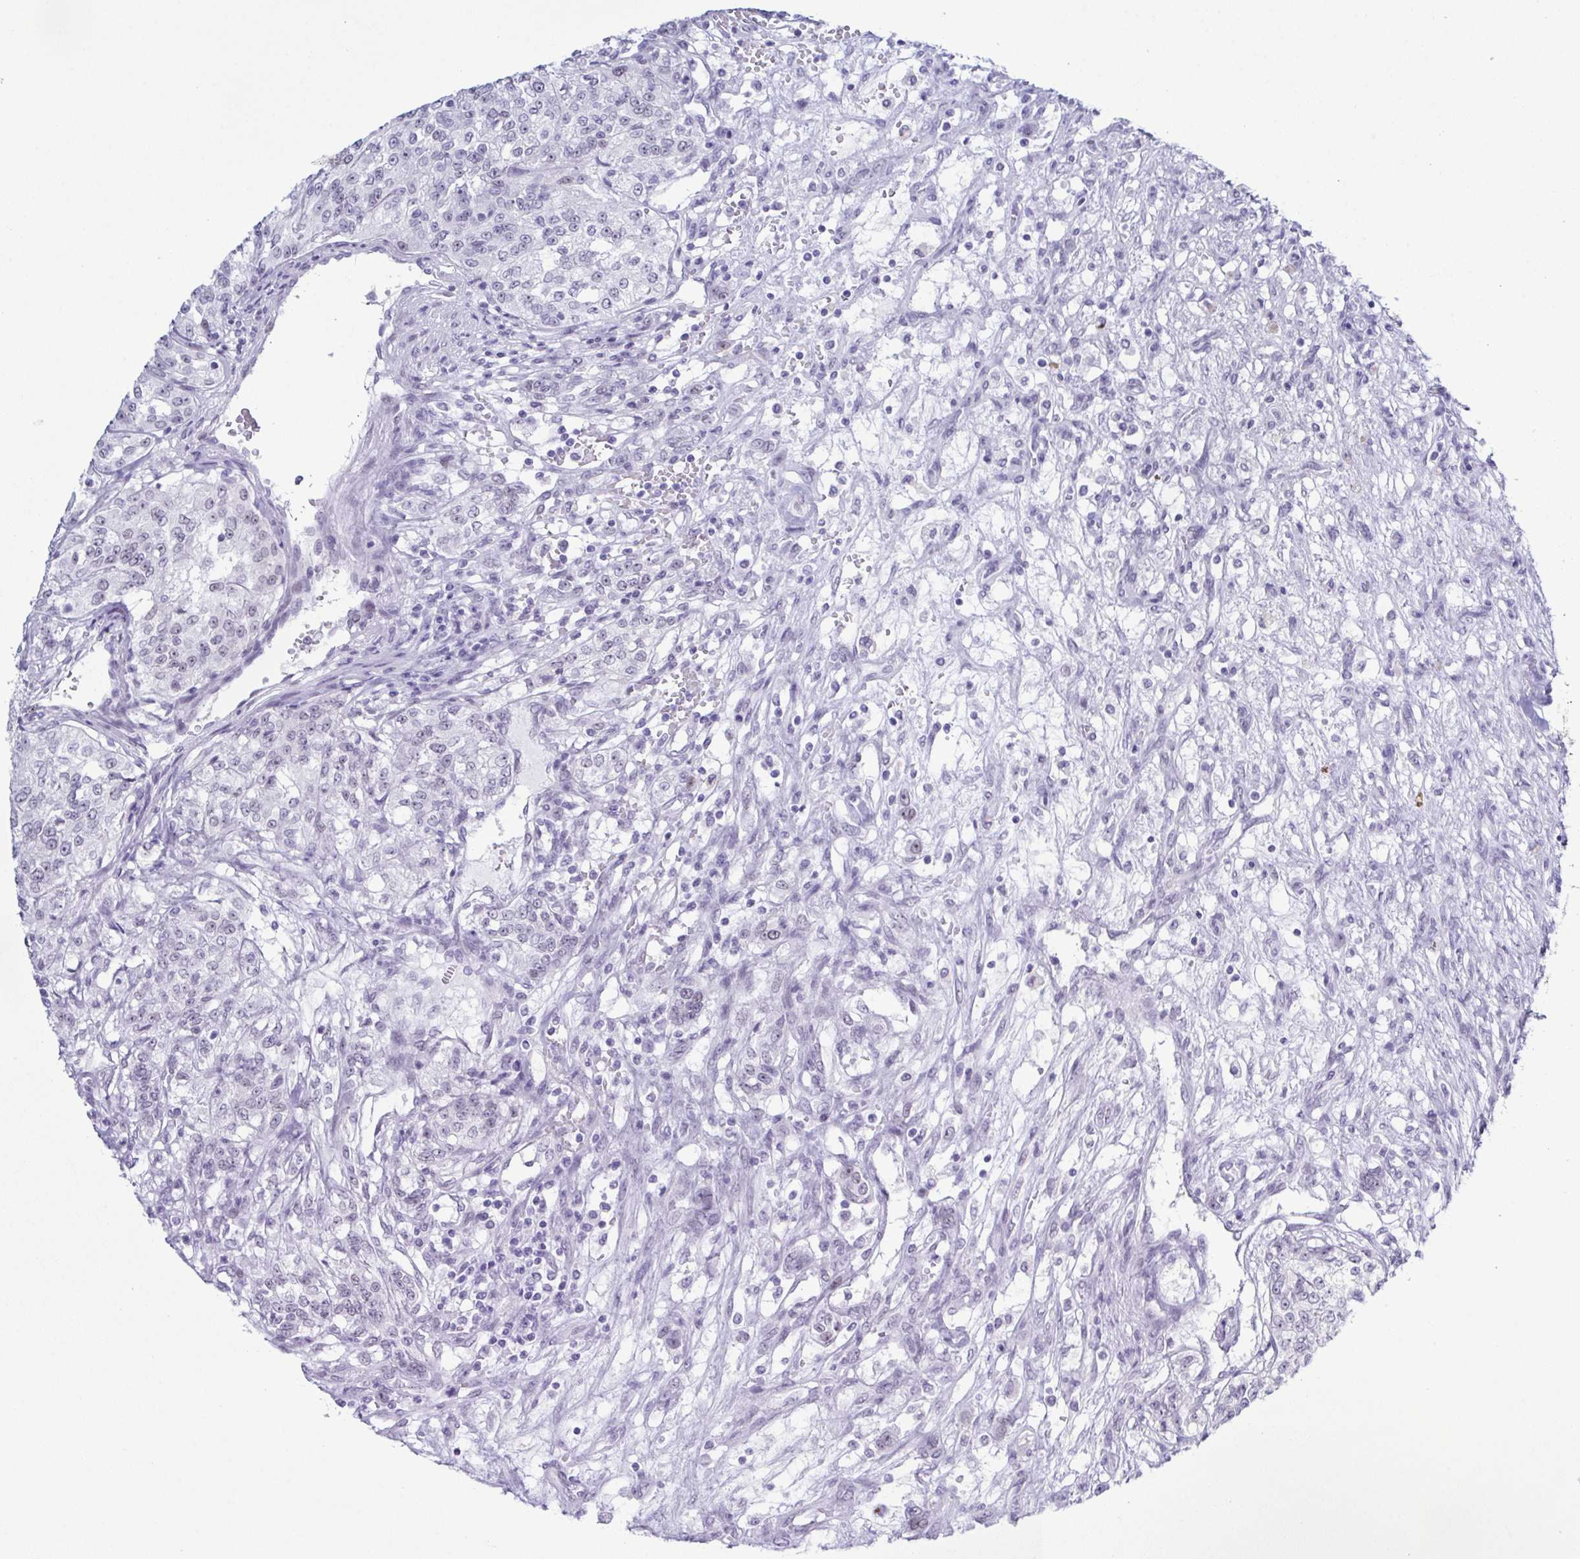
{"staining": {"intensity": "negative", "quantity": "none", "location": "none"}, "tissue": "renal cancer", "cell_type": "Tumor cells", "image_type": "cancer", "snomed": [{"axis": "morphology", "description": "Adenocarcinoma, NOS"}, {"axis": "topography", "description": "Kidney"}], "caption": "The micrograph exhibits no significant expression in tumor cells of renal cancer.", "gene": "SUGP2", "patient": {"sex": "female", "age": 63}}